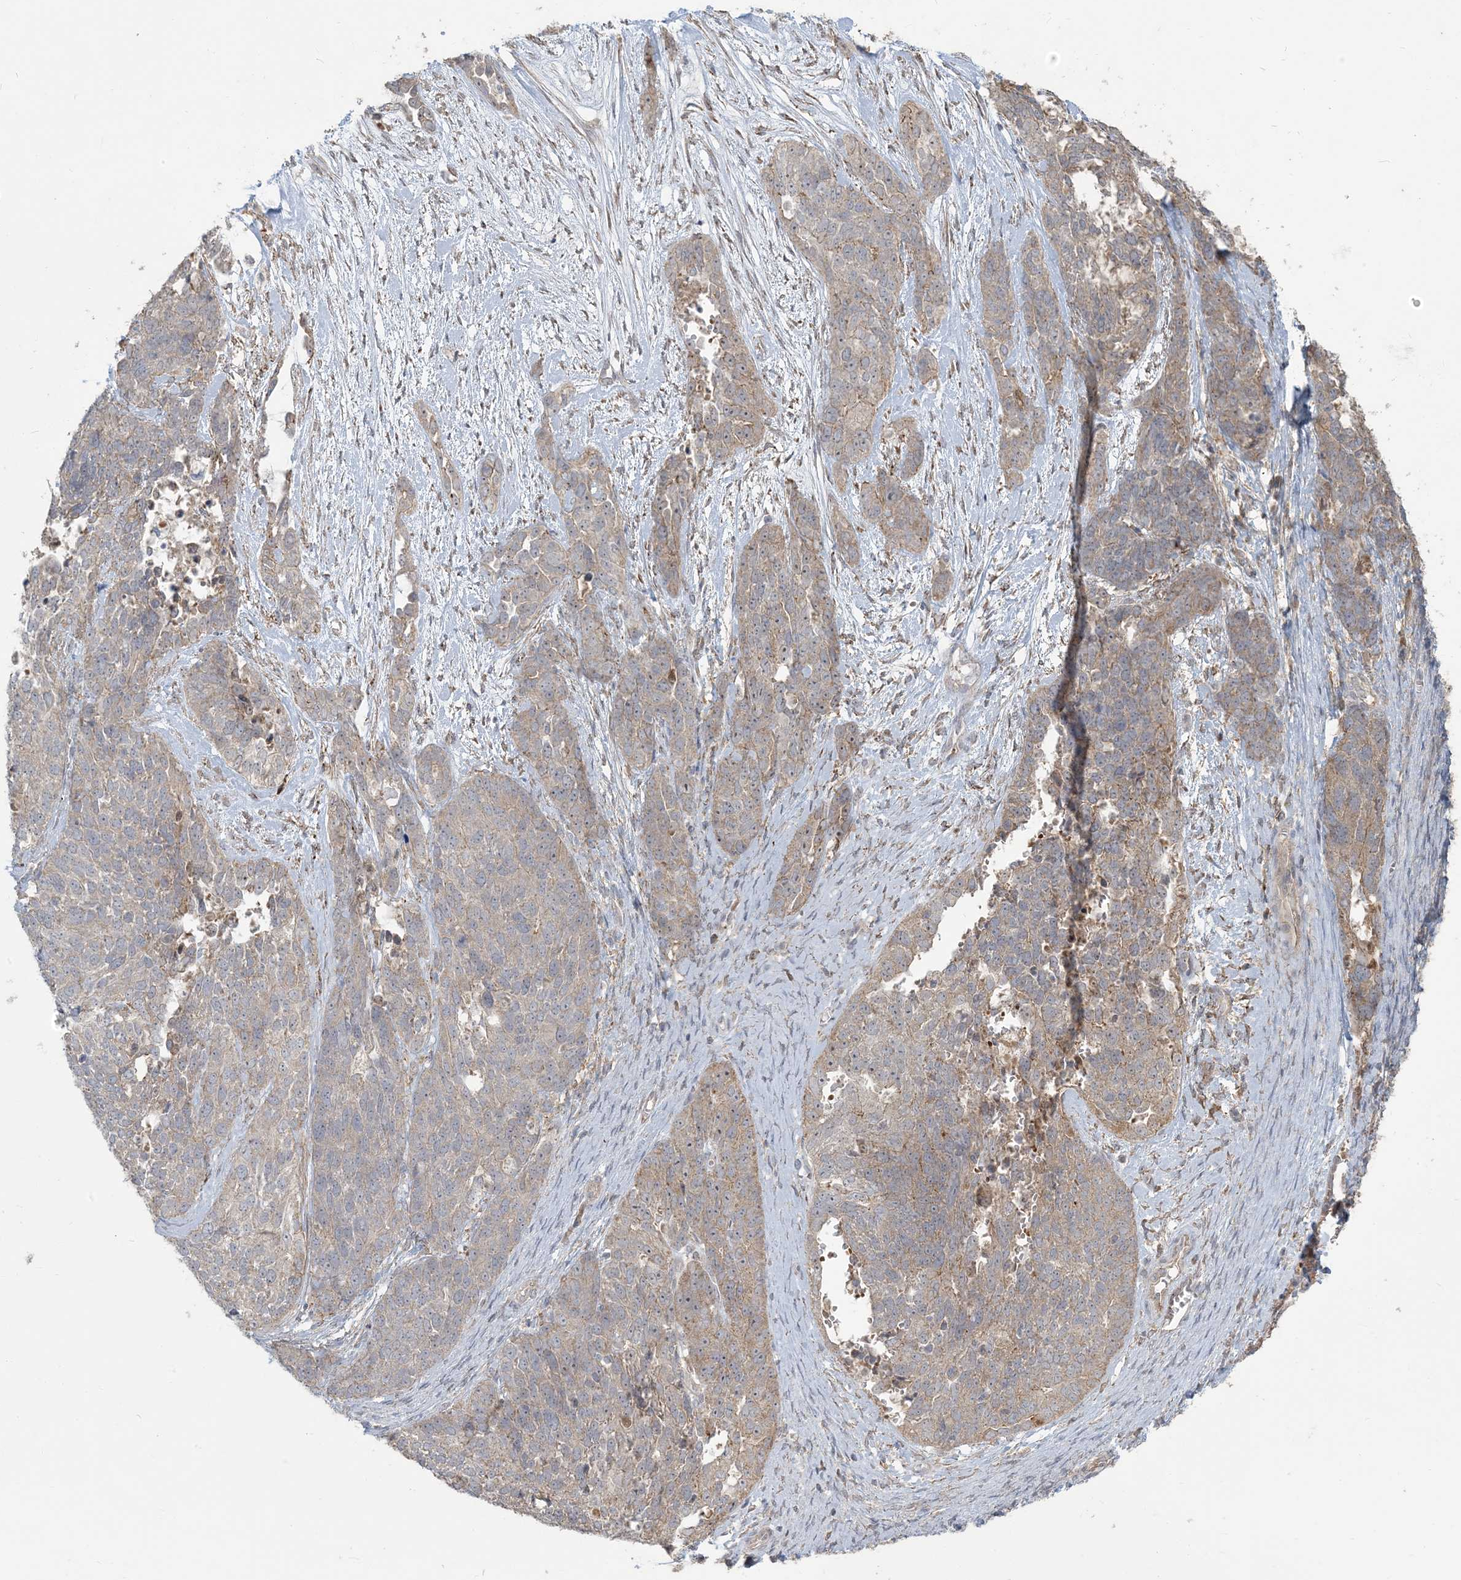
{"staining": {"intensity": "weak", "quantity": "<25%", "location": "cytoplasmic/membranous"}, "tissue": "ovarian cancer", "cell_type": "Tumor cells", "image_type": "cancer", "snomed": [{"axis": "morphology", "description": "Cystadenocarcinoma, serous, NOS"}, {"axis": "topography", "description": "Ovary"}], "caption": "A micrograph of ovarian serous cystadenocarcinoma stained for a protein shows no brown staining in tumor cells. The staining was performed using DAB (3,3'-diaminobenzidine) to visualize the protein expression in brown, while the nuclei were stained in blue with hematoxylin (Magnification: 20x).", "gene": "KLHL18", "patient": {"sex": "female", "age": 44}}